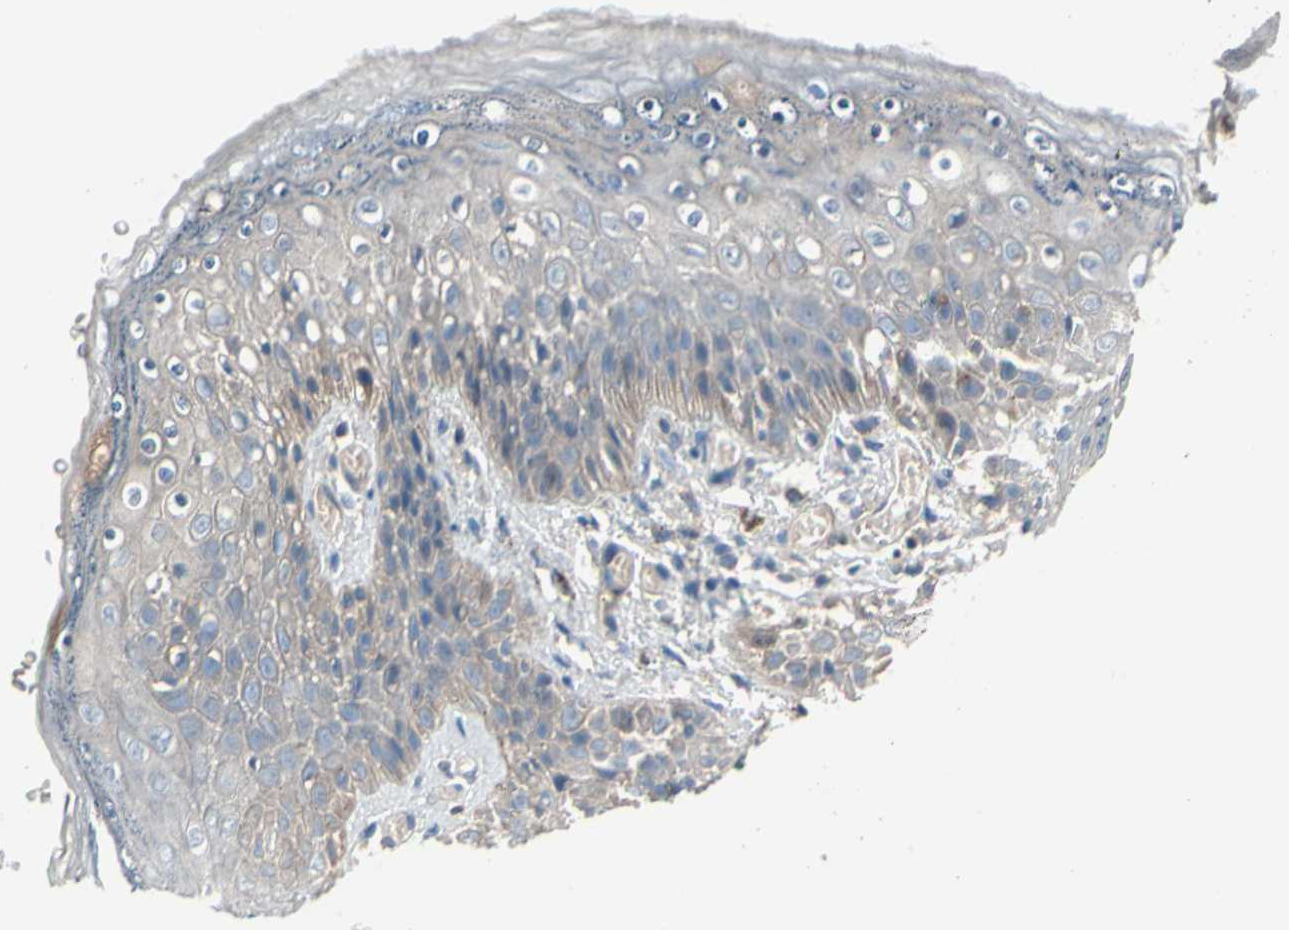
{"staining": {"intensity": "negative", "quantity": "none", "location": "none"}, "tissue": "skin", "cell_type": "Epidermal cells", "image_type": "normal", "snomed": [{"axis": "morphology", "description": "Normal tissue, NOS"}, {"axis": "topography", "description": "Anal"}], "caption": "Image shows no significant protein staining in epidermal cells of normal skin. Nuclei are stained in blue.", "gene": "HJURP", "patient": {"sex": "female", "age": 46}}